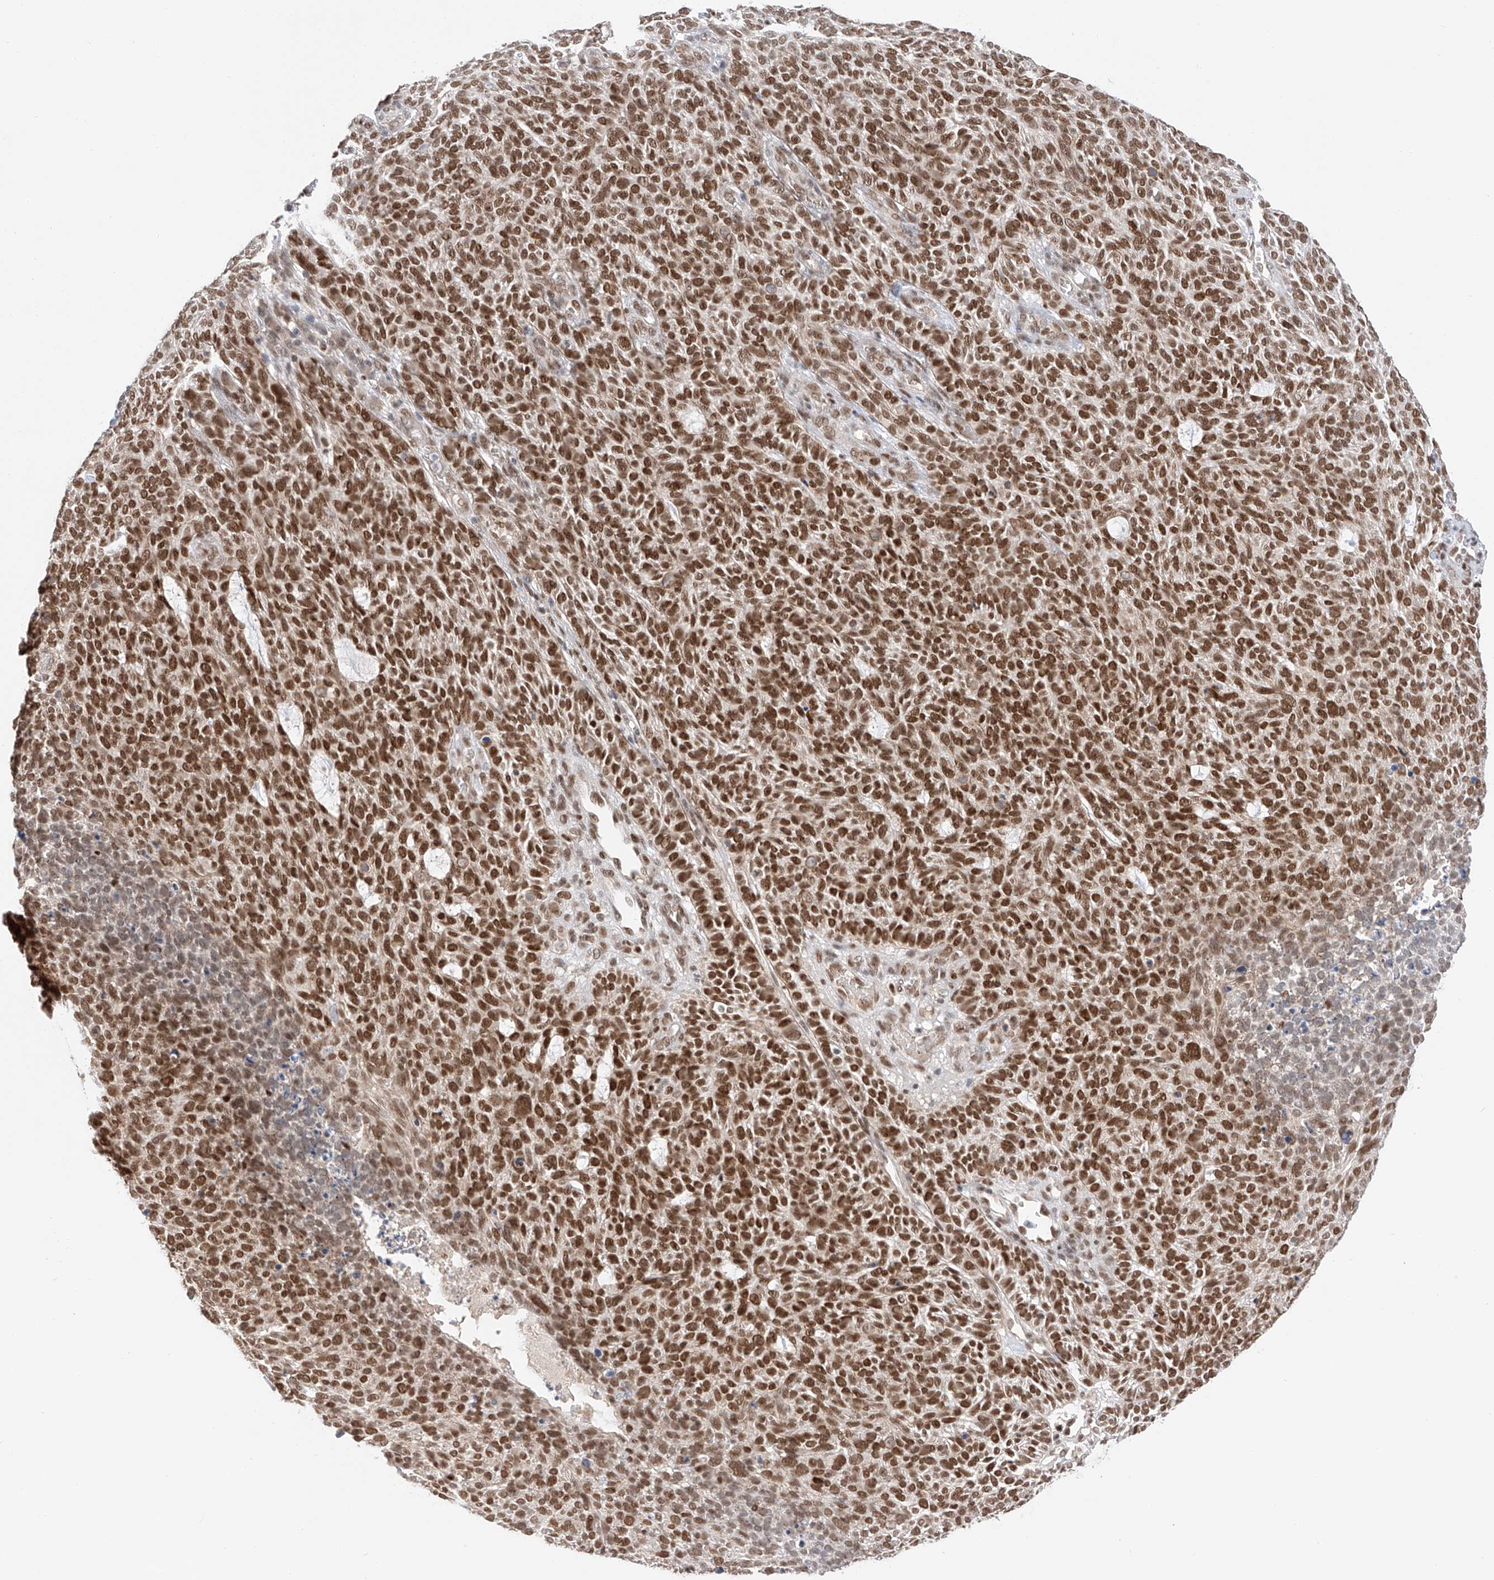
{"staining": {"intensity": "strong", "quantity": ">75%", "location": "nuclear"}, "tissue": "skin cancer", "cell_type": "Tumor cells", "image_type": "cancer", "snomed": [{"axis": "morphology", "description": "Squamous cell carcinoma, NOS"}, {"axis": "topography", "description": "Skin"}], "caption": "Immunohistochemical staining of skin cancer (squamous cell carcinoma) shows strong nuclear protein staining in about >75% of tumor cells.", "gene": "POGK", "patient": {"sex": "female", "age": 90}}